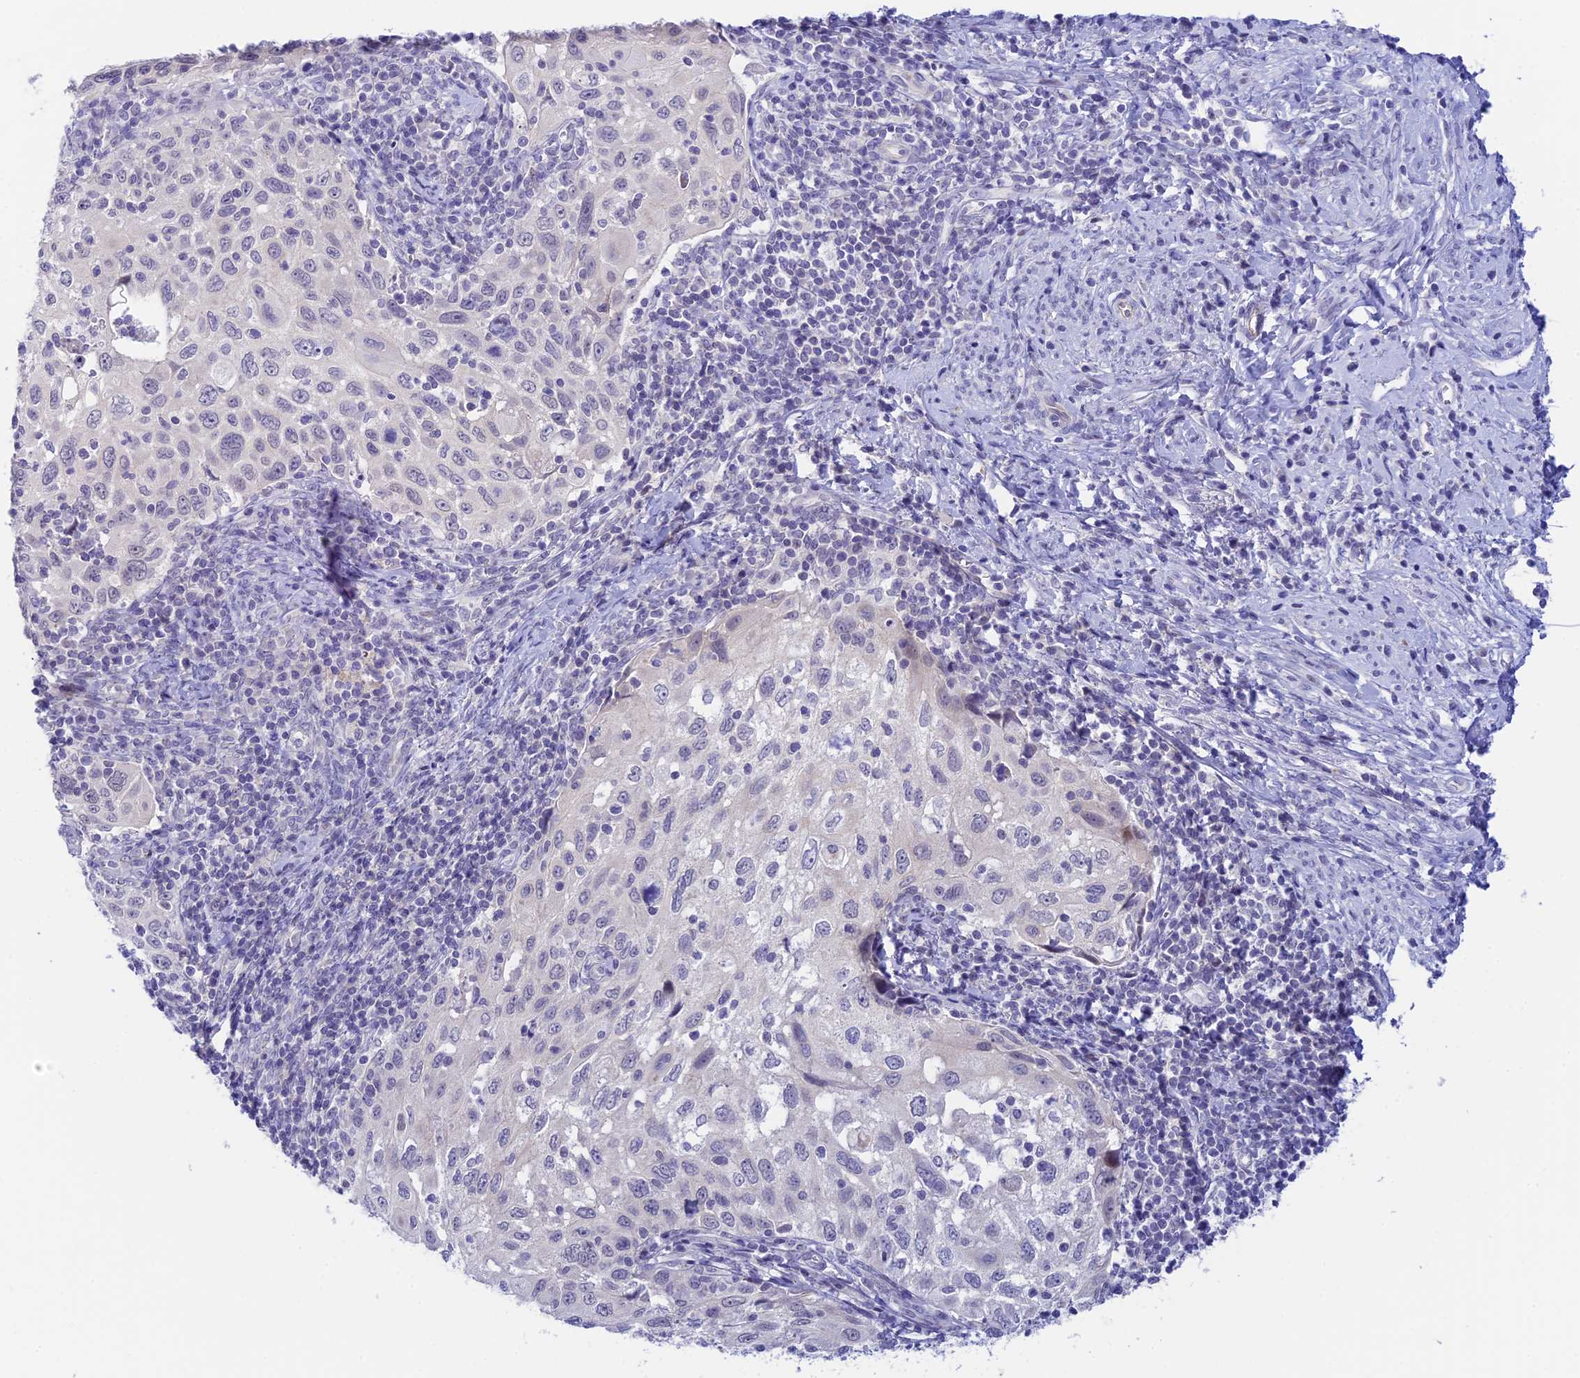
{"staining": {"intensity": "negative", "quantity": "none", "location": "none"}, "tissue": "cervical cancer", "cell_type": "Tumor cells", "image_type": "cancer", "snomed": [{"axis": "morphology", "description": "Squamous cell carcinoma, NOS"}, {"axis": "topography", "description": "Cervix"}], "caption": "Tumor cells show no significant positivity in cervical cancer.", "gene": "RASGEF1B", "patient": {"sex": "female", "age": 70}}